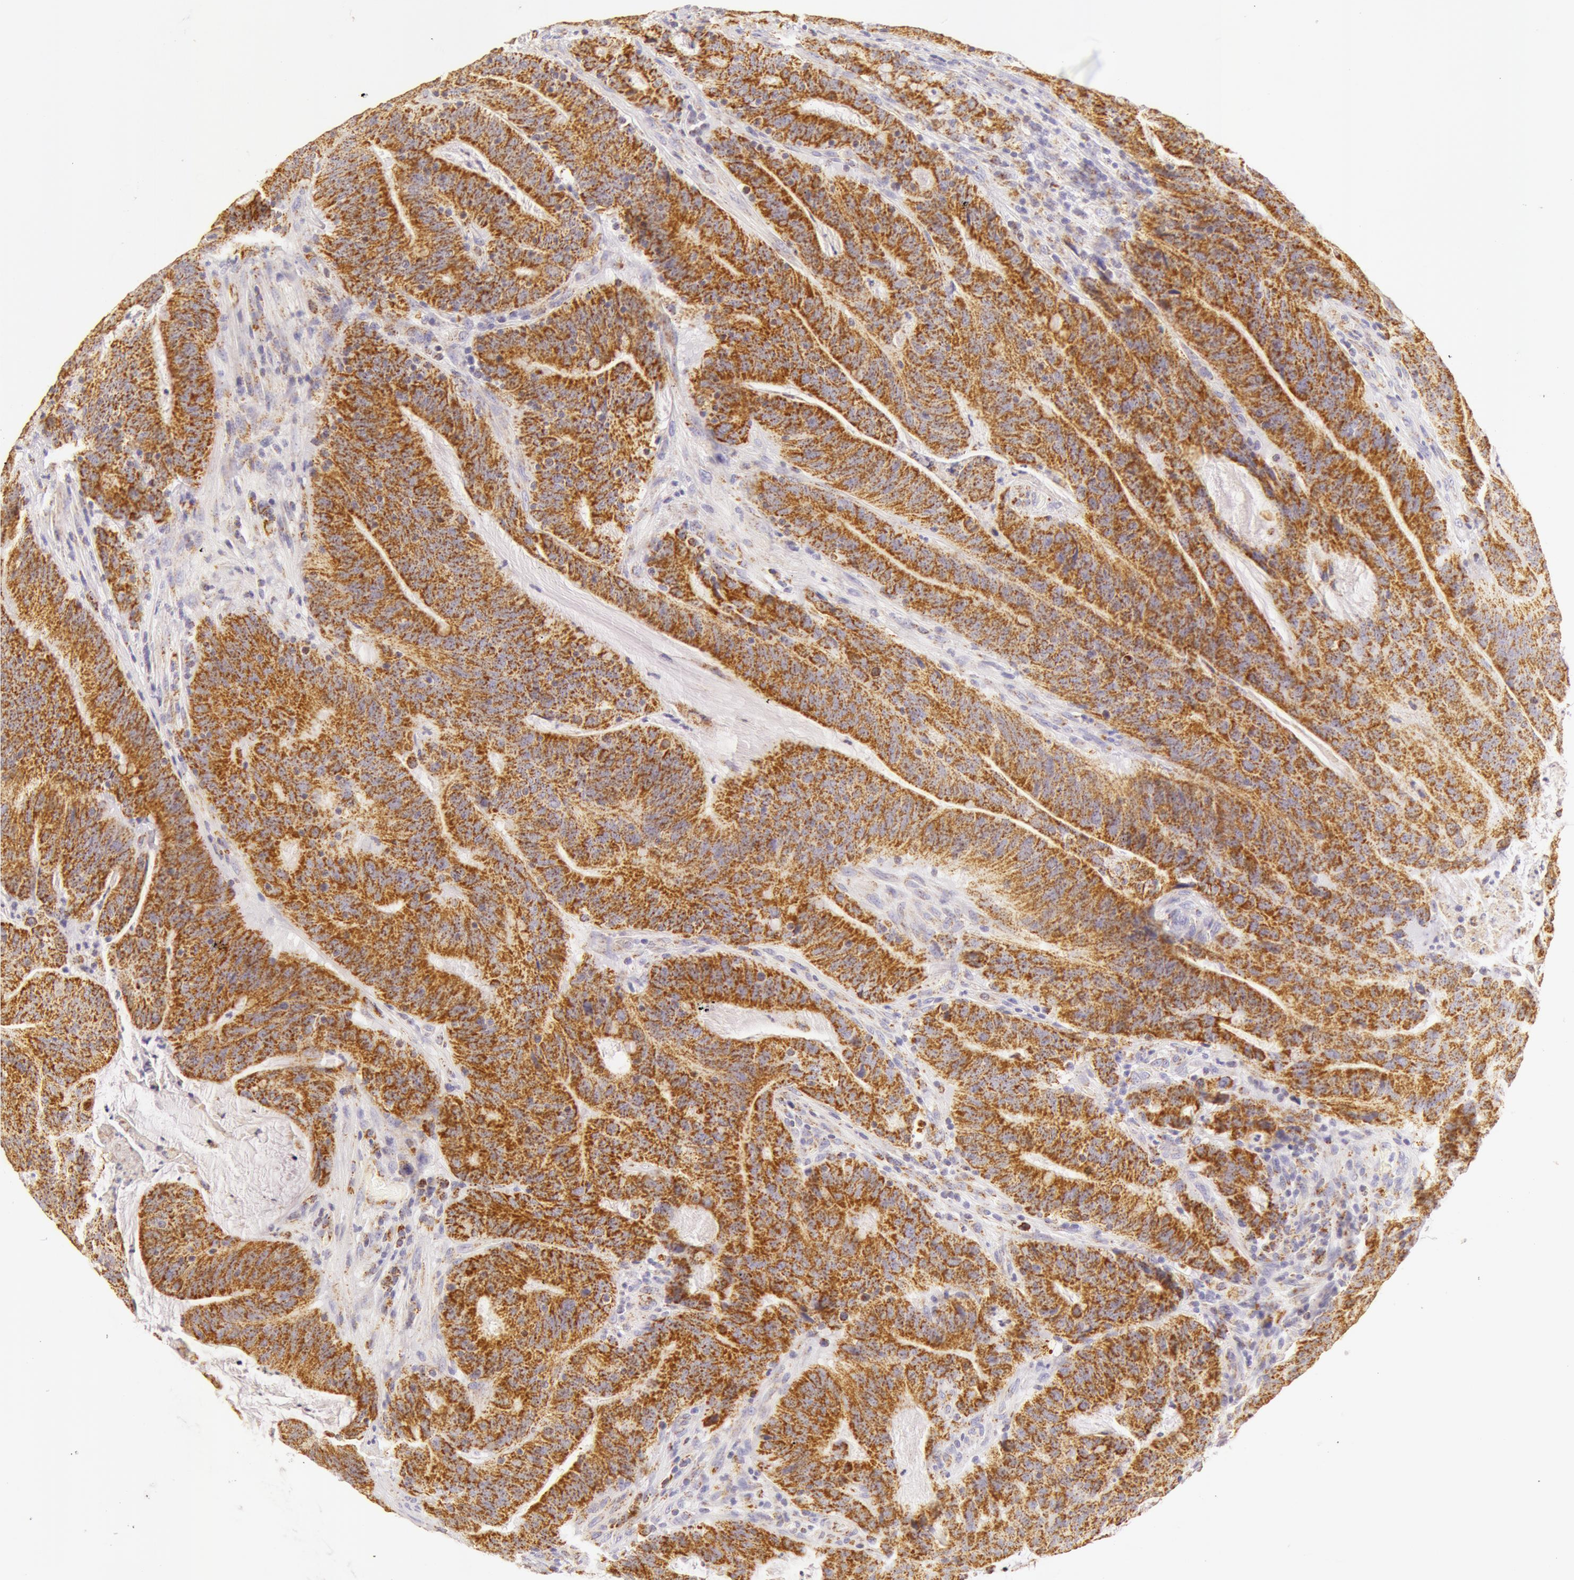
{"staining": {"intensity": "moderate", "quantity": ">75%", "location": "cytoplasmic/membranous"}, "tissue": "colorectal cancer", "cell_type": "Tumor cells", "image_type": "cancer", "snomed": [{"axis": "morphology", "description": "Adenocarcinoma, NOS"}, {"axis": "topography", "description": "Colon"}], "caption": "High-power microscopy captured an immunohistochemistry micrograph of colorectal adenocarcinoma, revealing moderate cytoplasmic/membranous staining in about >75% of tumor cells.", "gene": "ATP5F1B", "patient": {"sex": "male", "age": 54}}